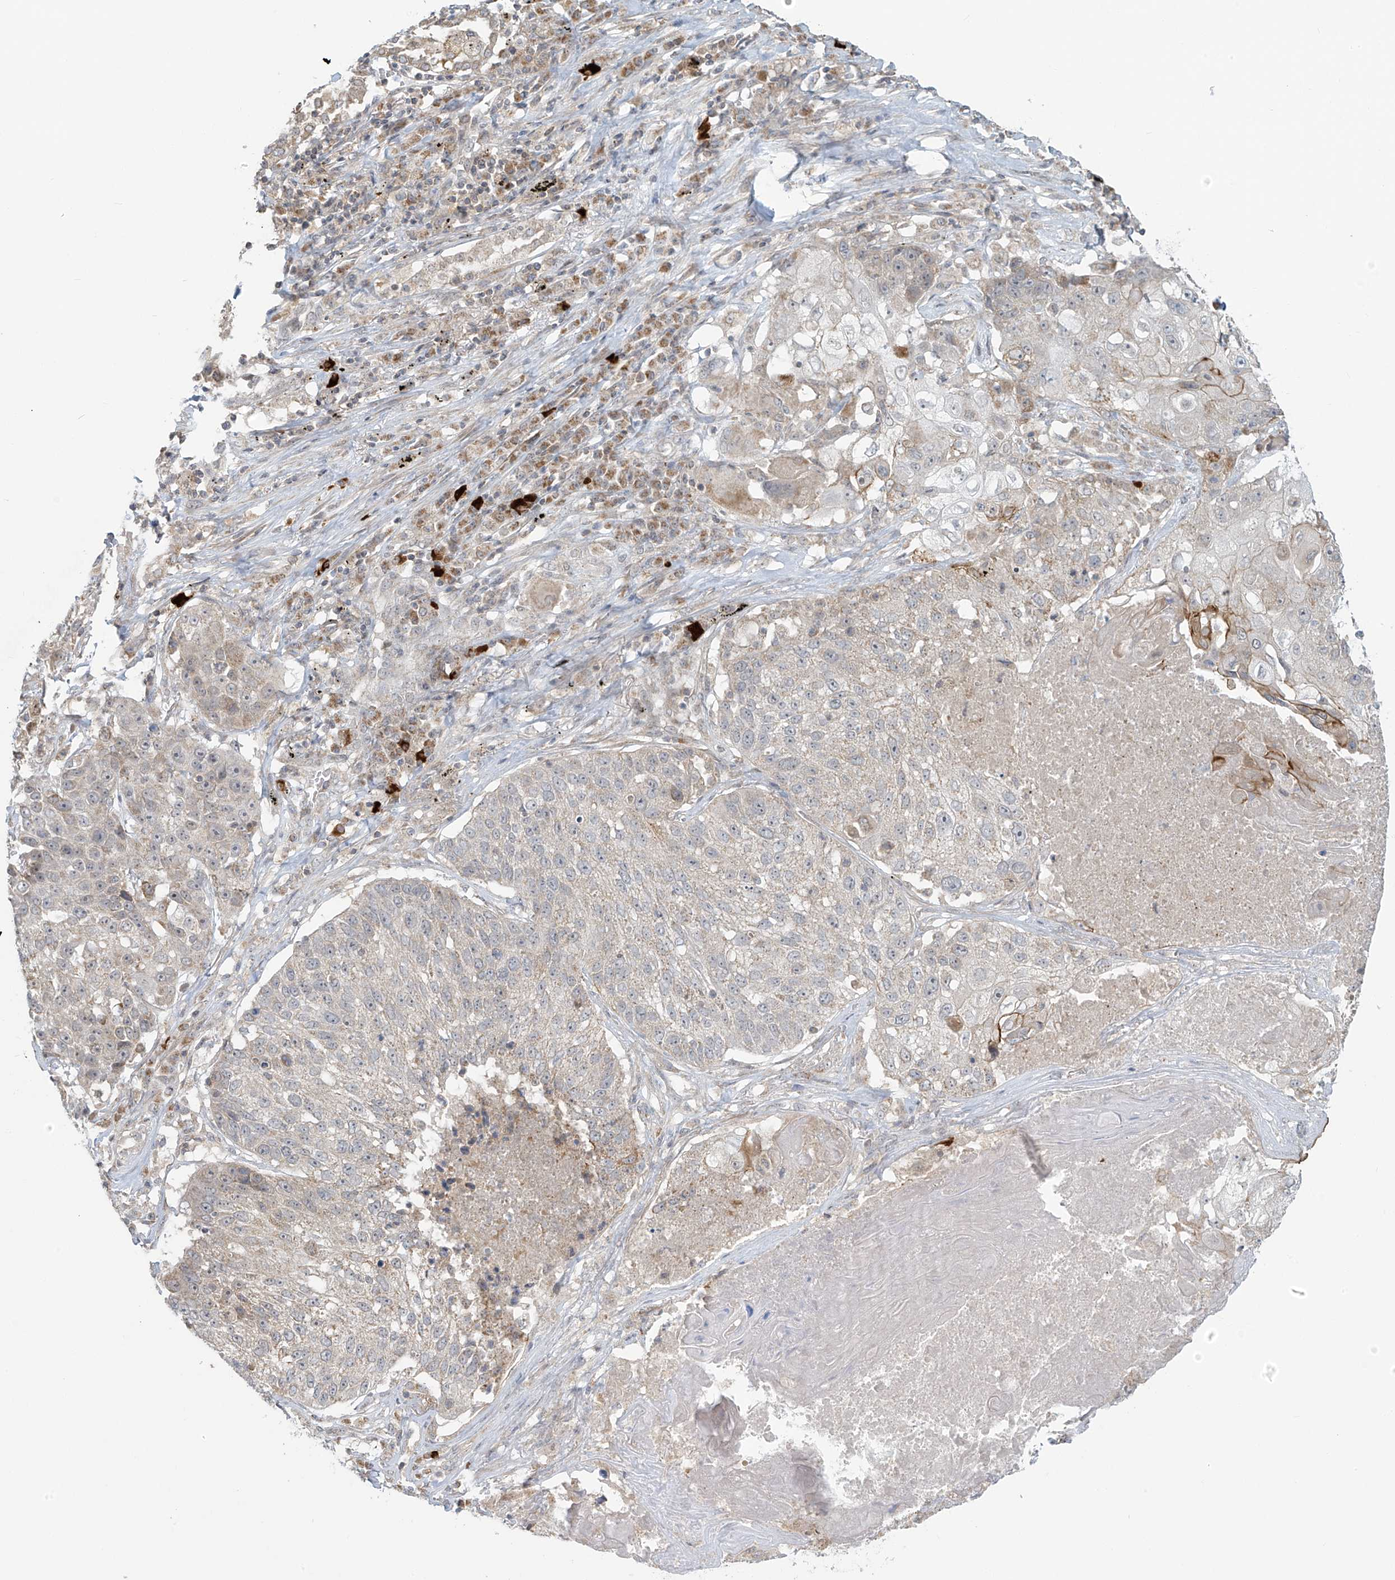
{"staining": {"intensity": "negative", "quantity": "none", "location": "none"}, "tissue": "lung cancer", "cell_type": "Tumor cells", "image_type": "cancer", "snomed": [{"axis": "morphology", "description": "Squamous cell carcinoma, NOS"}, {"axis": "topography", "description": "Lung"}], "caption": "This is a image of IHC staining of lung squamous cell carcinoma, which shows no positivity in tumor cells.", "gene": "HDDC2", "patient": {"sex": "male", "age": 61}}